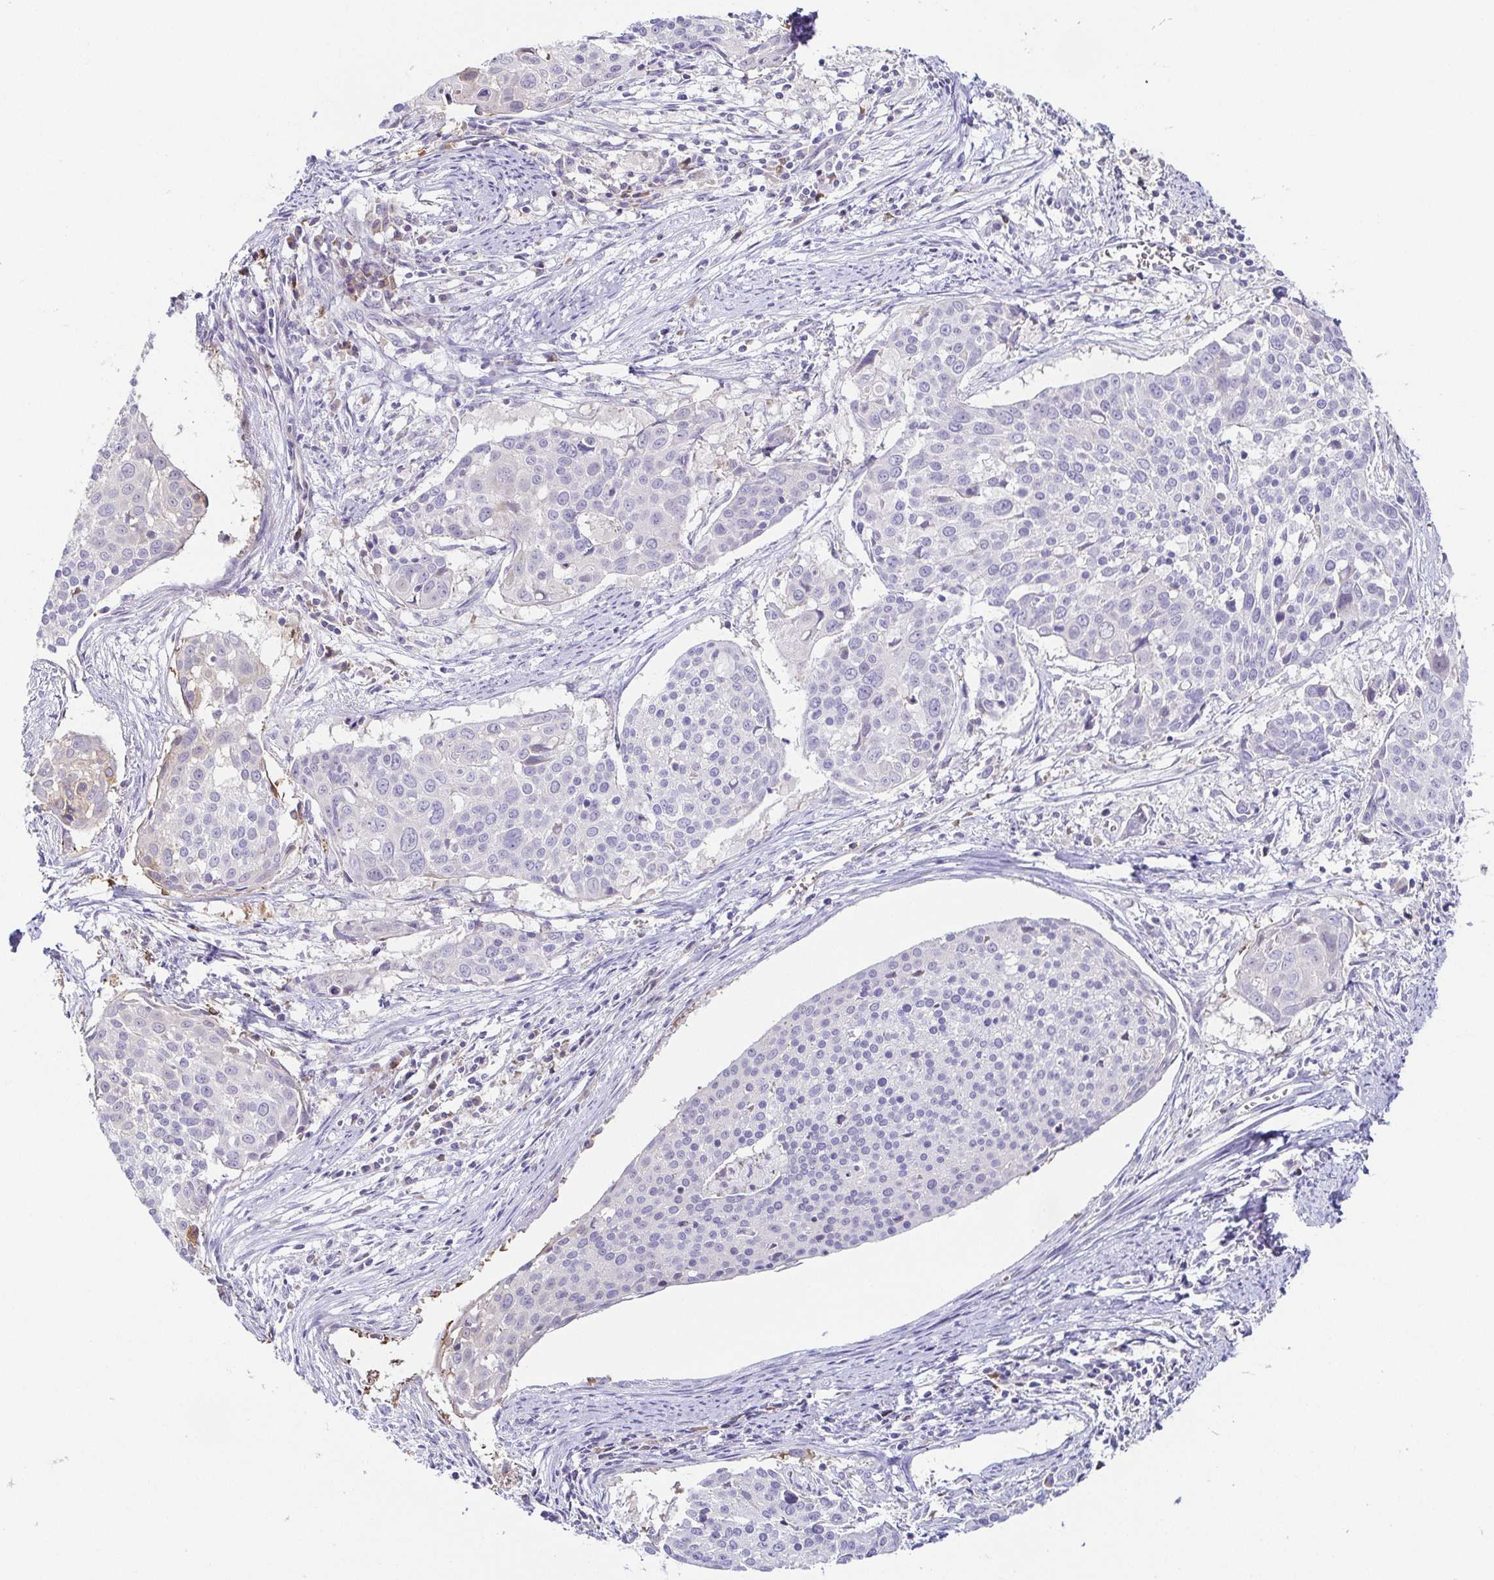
{"staining": {"intensity": "negative", "quantity": "none", "location": "none"}, "tissue": "cervical cancer", "cell_type": "Tumor cells", "image_type": "cancer", "snomed": [{"axis": "morphology", "description": "Squamous cell carcinoma, NOS"}, {"axis": "topography", "description": "Cervix"}], "caption": "Cervical cancer (squamous cell carcinoma) was stained to show a protein in brown. There is no significant positivity in tumor cells.", "gene": "FAM162B", "patient": {"sex": "female", "age": 39}}